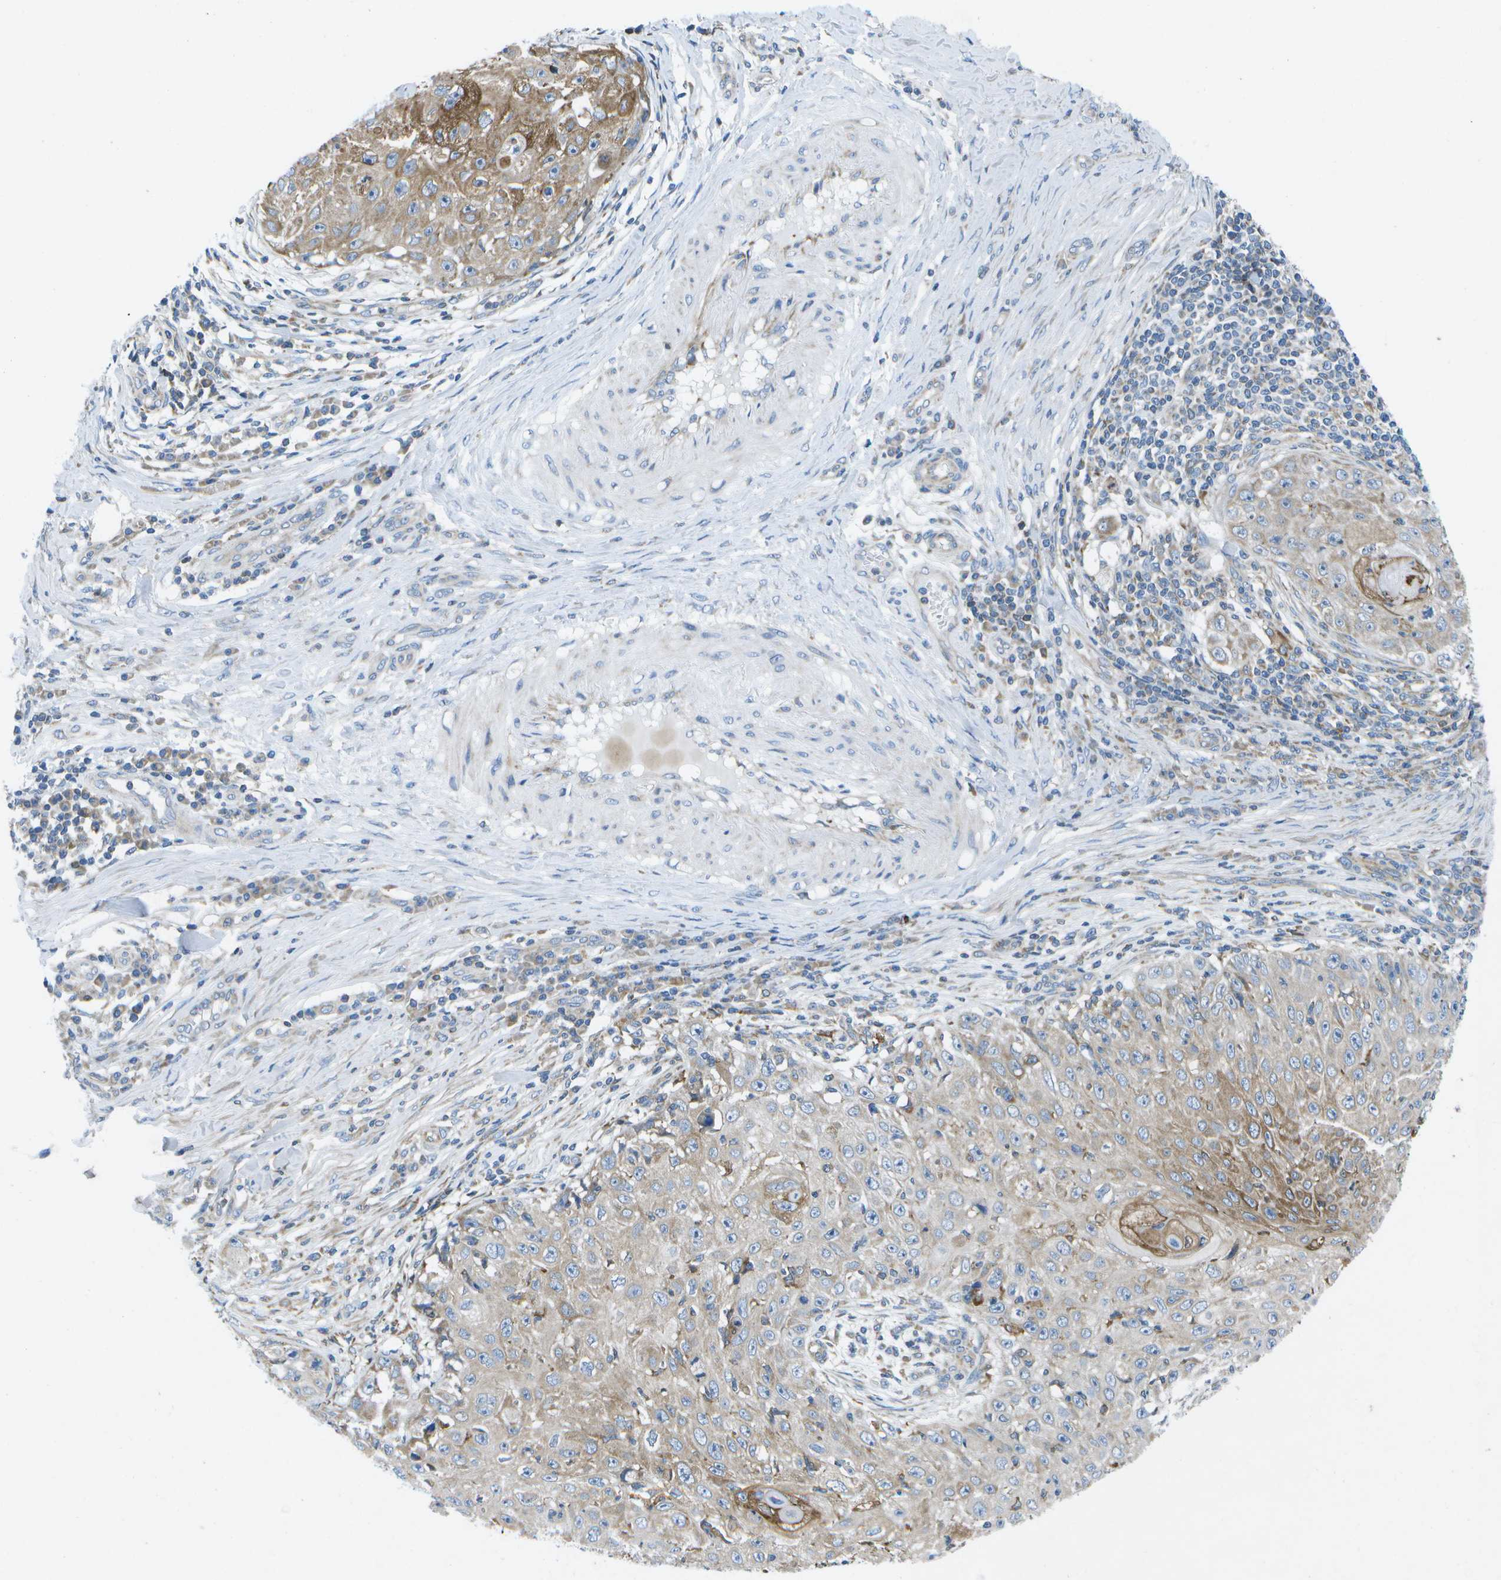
{"staining": {"intensity": "moderate", "quantity": "25%-75%", "location": "cytoplasmic/membranous"}, "tissue": "skin cancer", "cell_type": "Tumor cells", "image_type": "cancer", "snomed": [{"axis": "morphology", "description": "Squamous cell carcinoma, NOS"}, {"axis": "topography", "description": "Skin"}], "caption": "Brown immunohistochemical staining in human skin cancer (squamous cell carcinoma) reveals moderate cytoplasmic/membranous staining in approximately 25%-75% of tumor cells. (IHC, brightfield microscopy, high magnification).", "gene": "GDF5", "patient": {"sex": "male", "age": 86}}